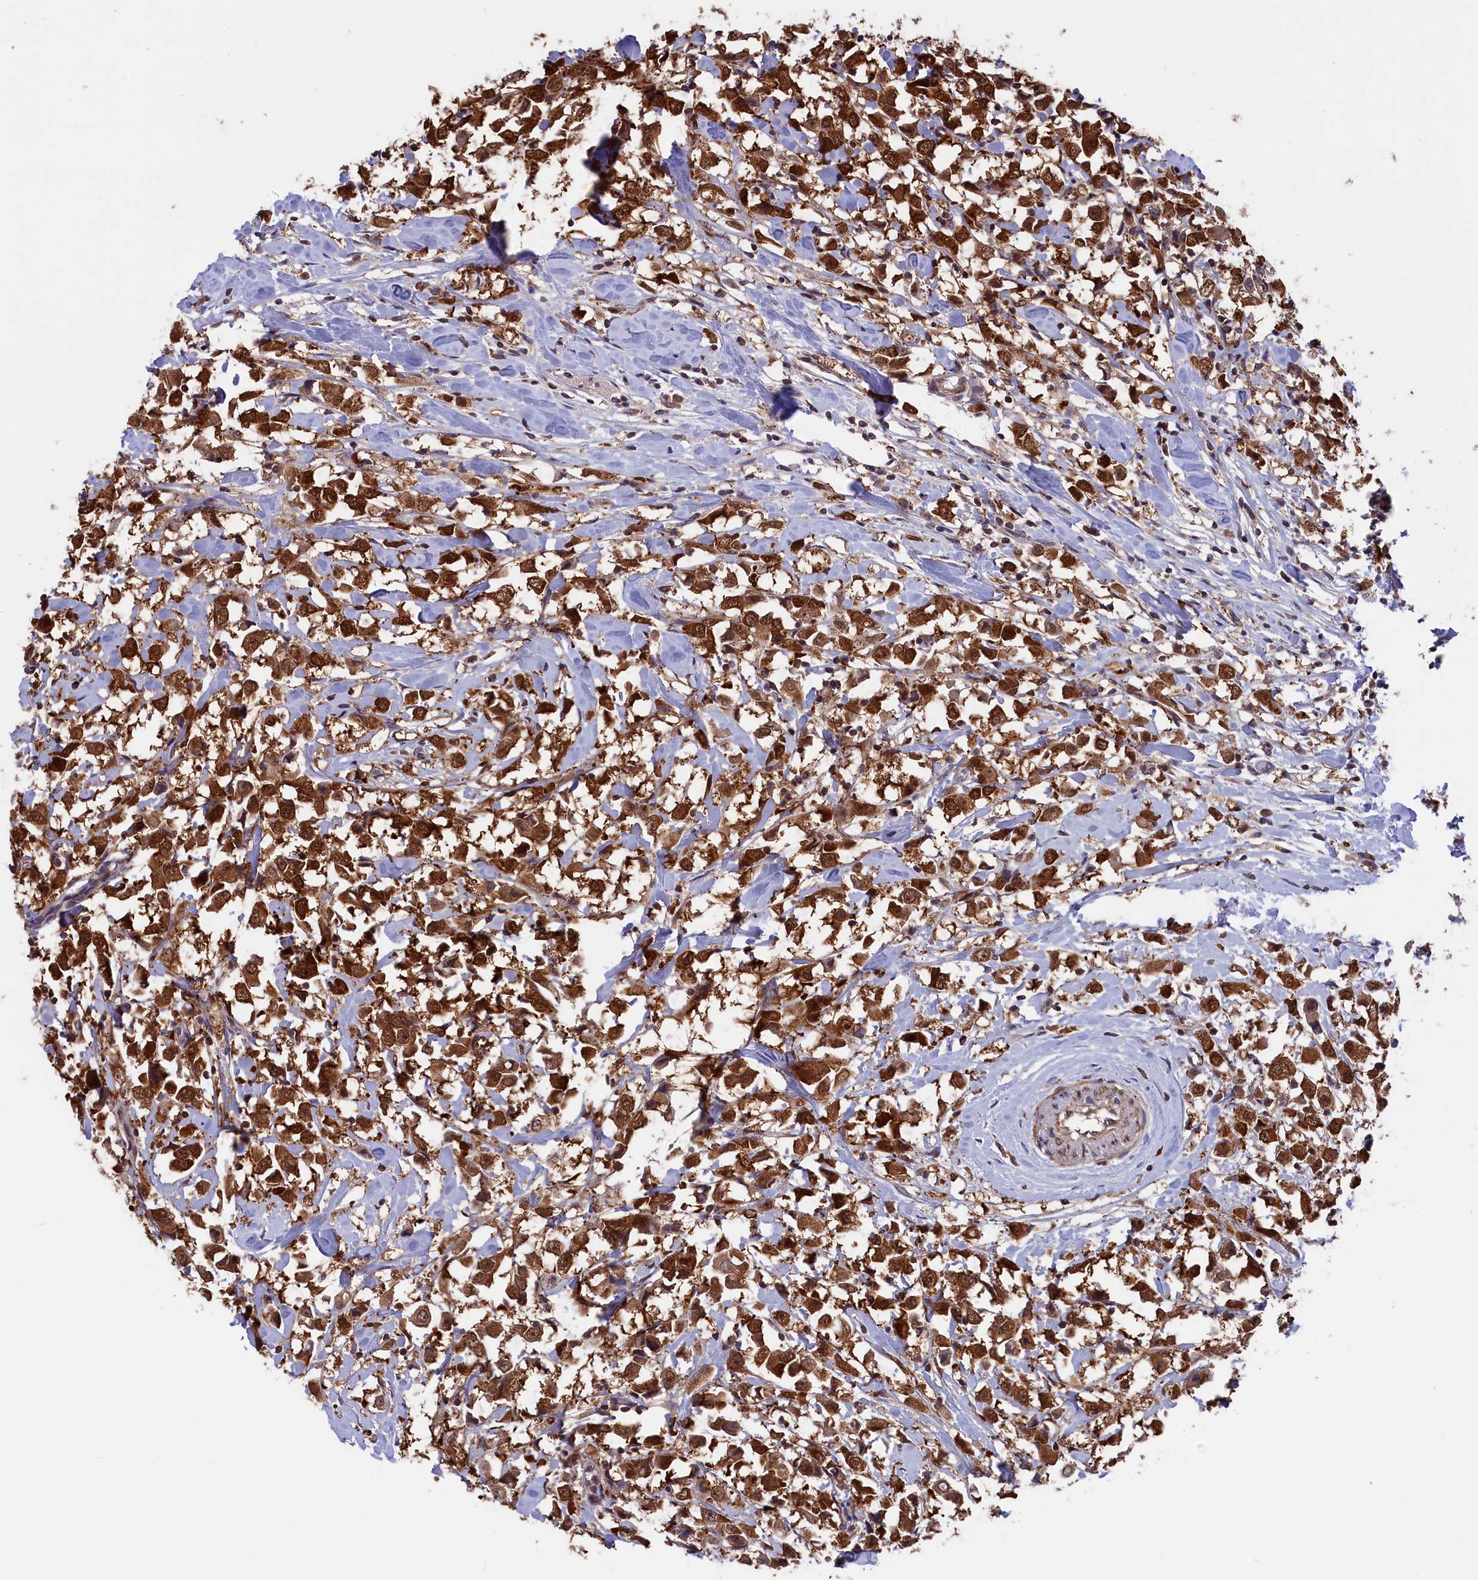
{"staining": {"intensity": "strong", "quantity": ">75%", "location": "cytoplasmic/membranous,nuclear"}, "tissue": "breast cancer", "cell_type": "Tumor cells", "image_type": "cancer", "snomed": [{"axis": "morphology", "description": "Duct carcinoma"}, {"axis": "topography", "description": "Breast"}], "caption": "Strong cytoplasmic/membranous and nuclear expression for a protein is identified in about >75% of tumor cells of breast infiltrating ductal carcinoma using immunohistochemistry.", "gene": "JPT2", "patient": {"sex": "female", "age": 61}}